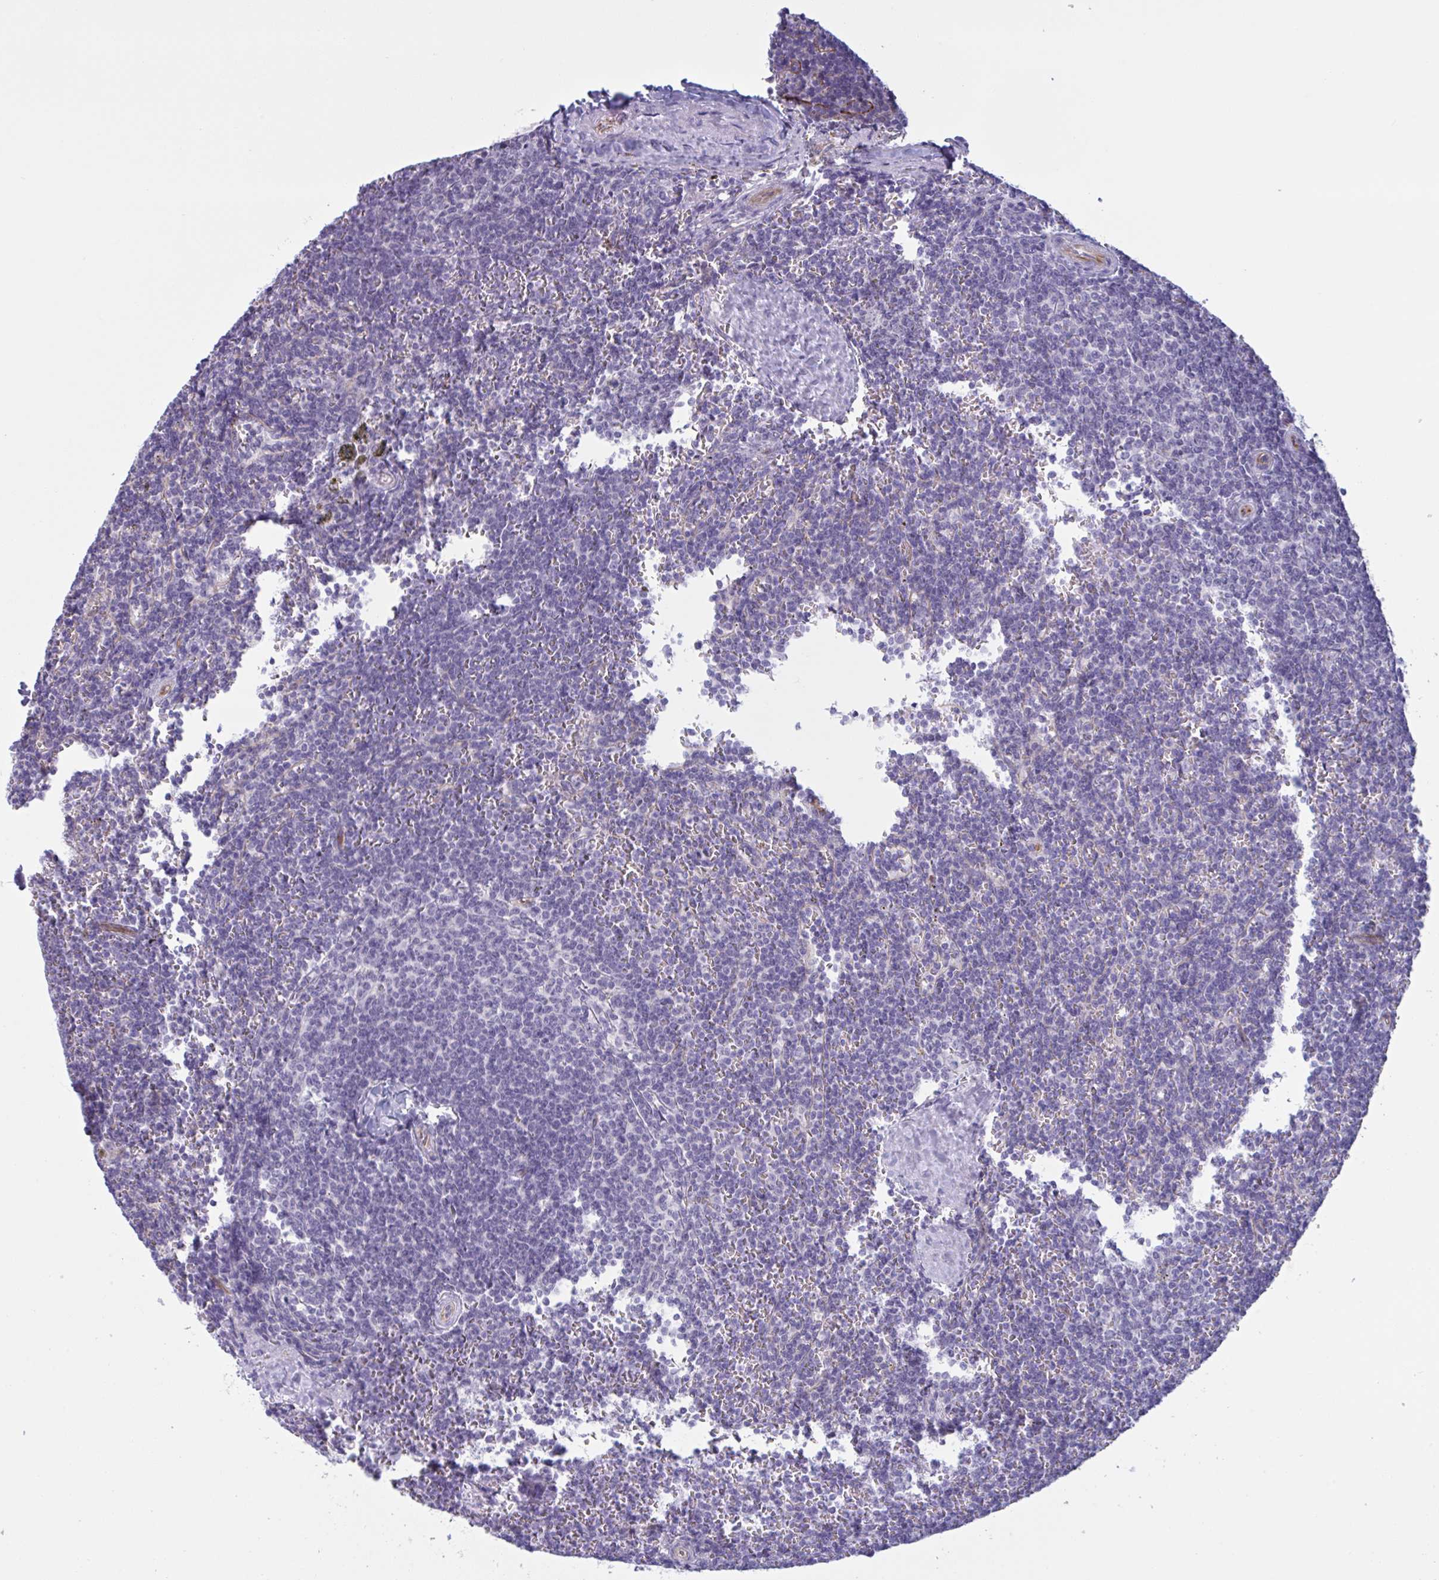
{"staining": {"intensity": "negative", "quantity": "none", "location": "none"}, "tissue": "lymphoma", "cell_type": "Tumor cells", "image_type": "cancer", "snomed": [{"axis": "morphology", "description": "Malignant lymphoma, non-Hodgkin's type, Low grade"}, {"axis": "topography", "description": "Spleen"}], "caption": "Tumor cells are negative for brown protein staining in lymphoma.", "gene": "OR1L3", "patient": {"sex": "male", "age": 78}}